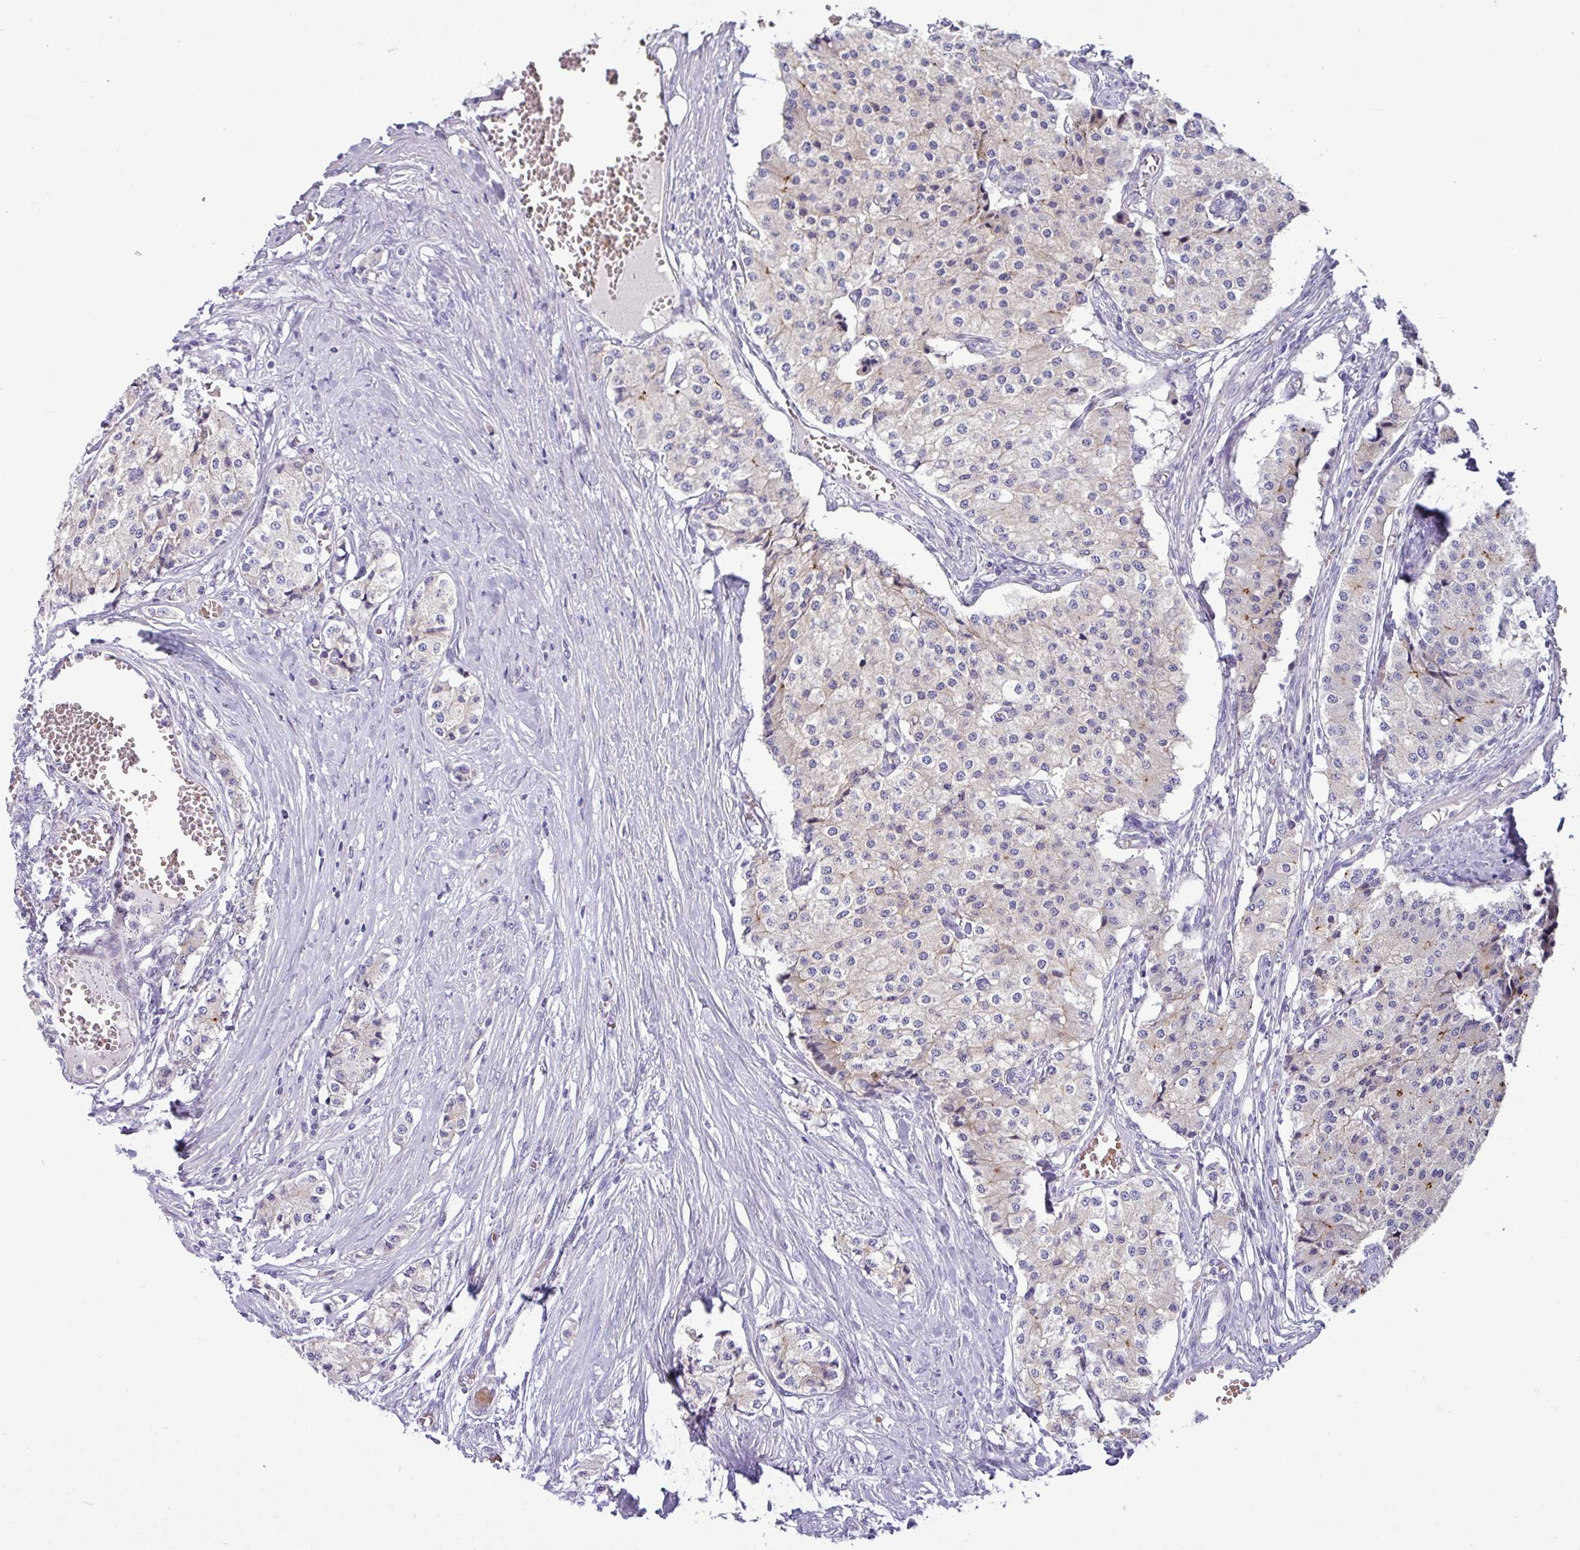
{"staining": {"intensity": "negative", "quantity": "none", "location": "none"}, "tissue": "carcinoid", "cell_type": "Tumor cells", "image_type": "cancer", "snomed": [{"axis": "morphology", "description": "Carcinoid, malignant, NOS"}, {"axis": "topography", "description": "Colon"}], "caption": "Immunohistochemistry of carcinoid demonstrates no positivity in tumor cells.", "gene": "ACAP3", "patient": {"sex": "female", "age": 52}}